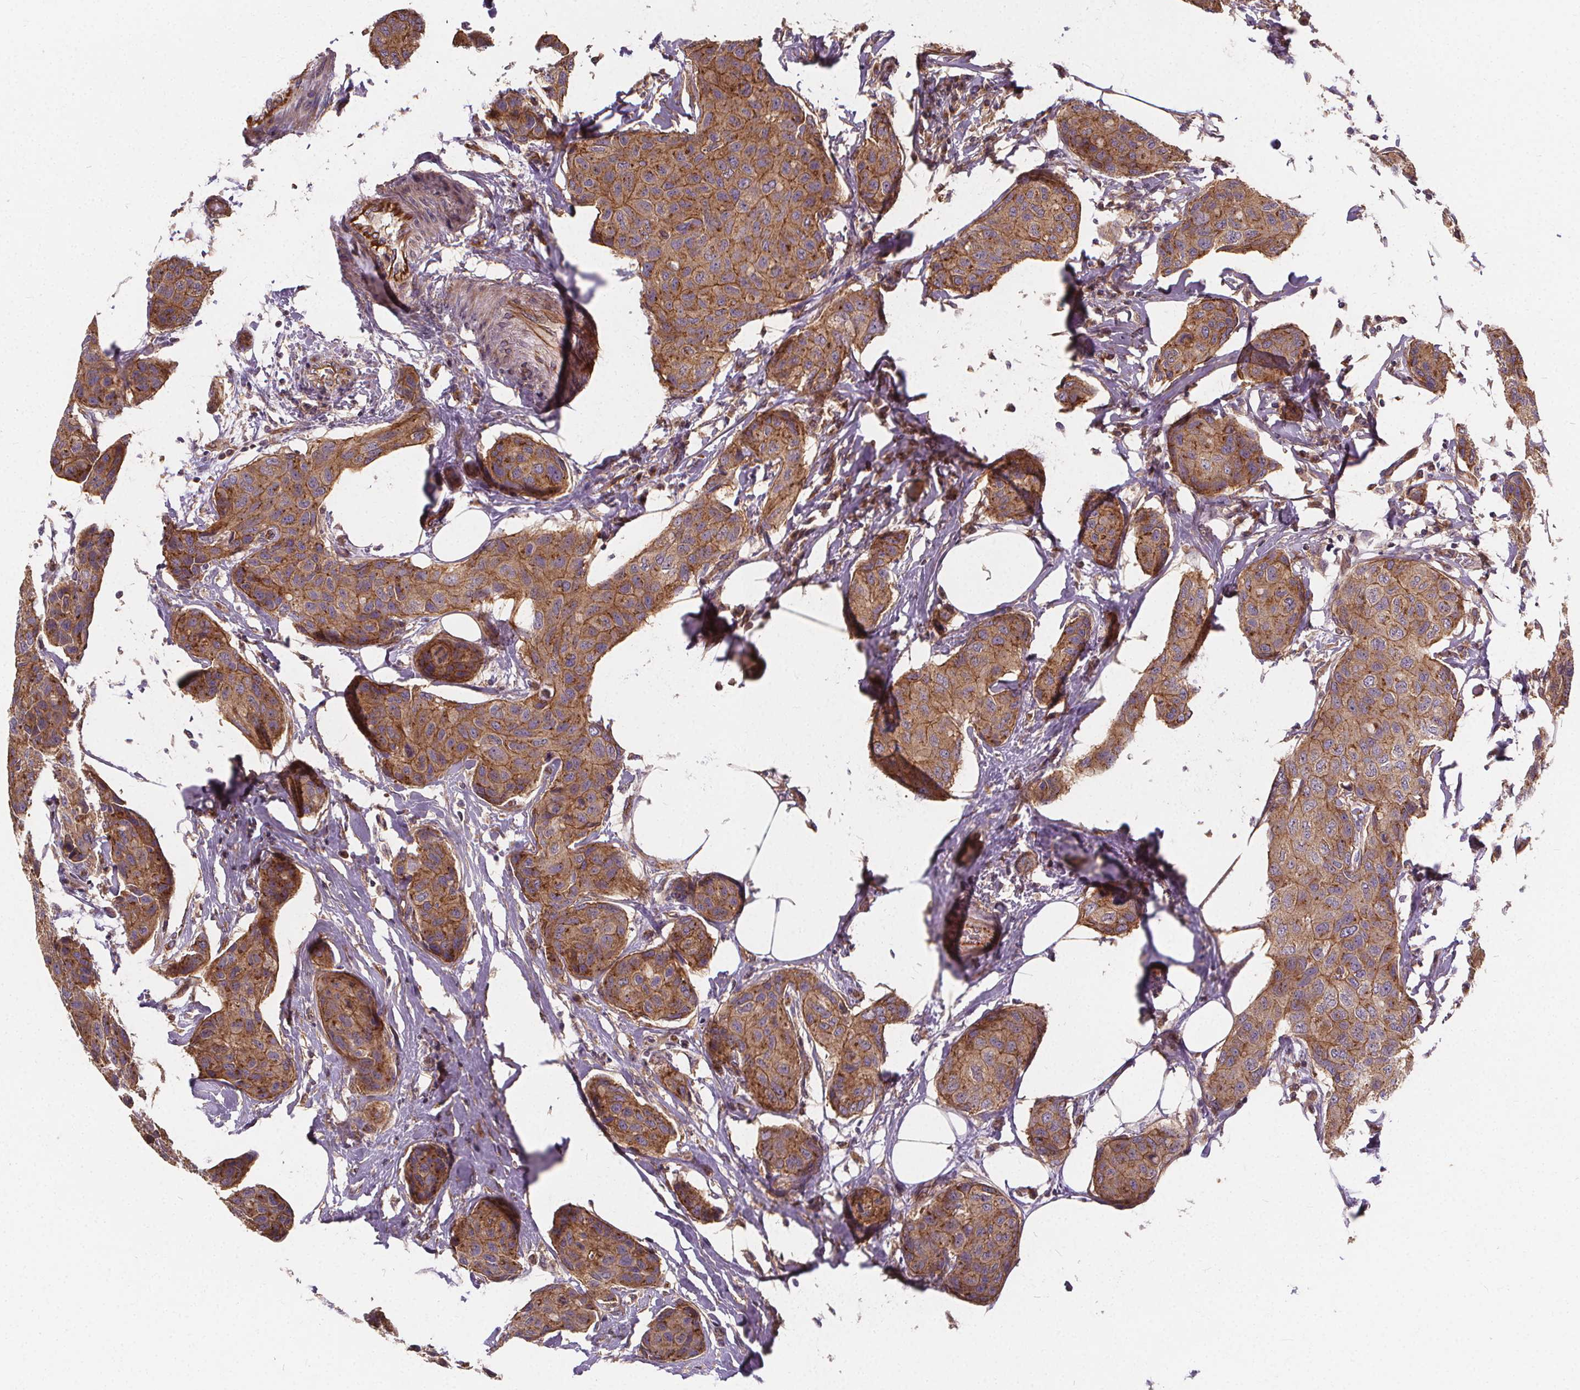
{"staining": {"intensity": "moderate", "quantity": ">75%", "location": "cytoplasmic/membranous"}, "tissue": "breast cancer", "cell_type": "Tumor cells", "image_type": "cancer", "snomed": [{"axis": "morphology", "description": "Duct carcinoma"}, {"axis": "topography", "description": "Breast"}], "caption": "A micrograph of human breast cancer (invasive ductal carcinoma) stained for a protein demonstrates moderate cytoplasmic/membranous brown staining in tumor cells.", "gene": "CLINT1", "patient": {"sex": "female", "age": 80}}